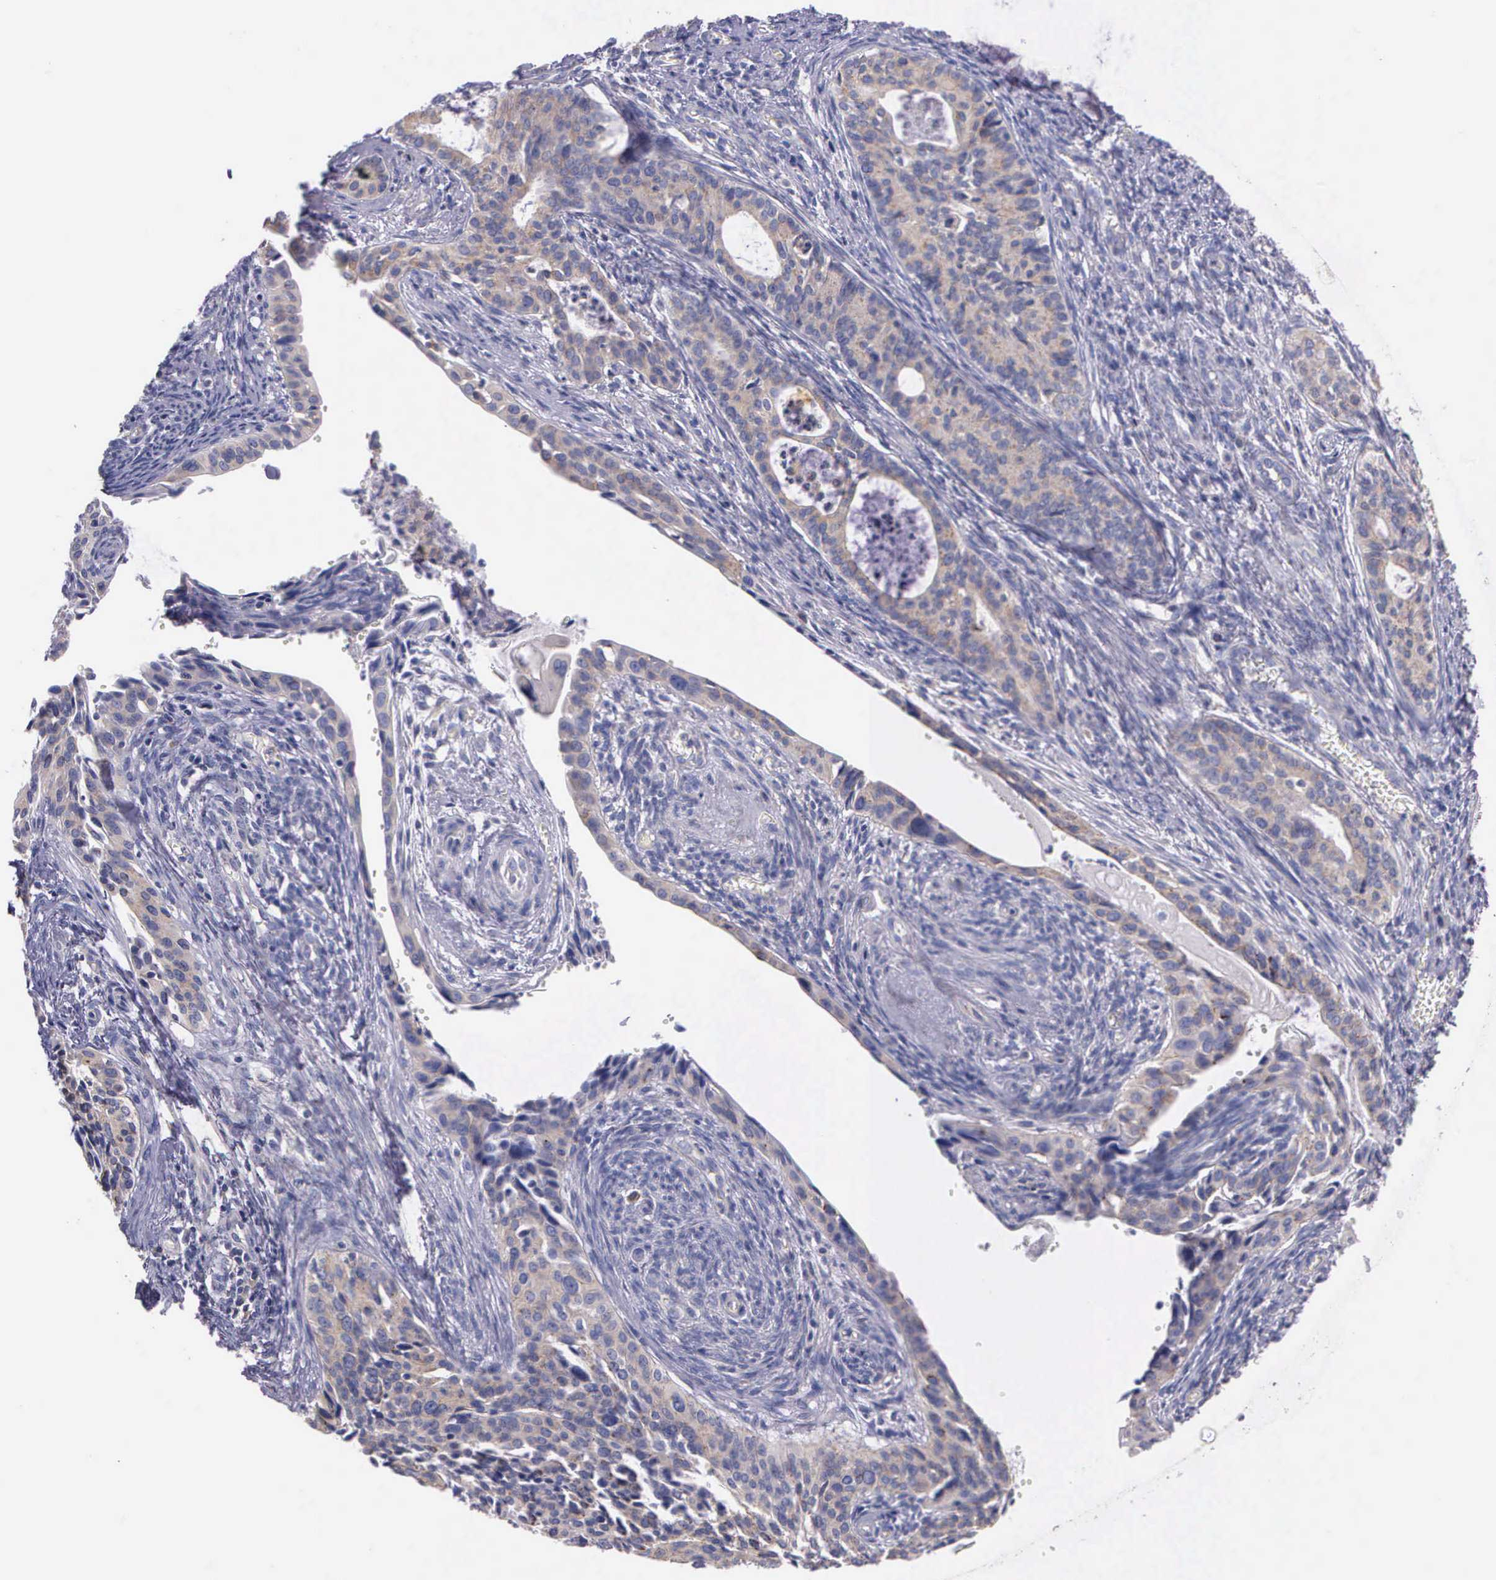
{"staining": {"intensity": "weak", "quantity": ">75%", "location": "cytoplasmic/membranous"}, "tissue": "cervical cancer", "cell_type": "Tumor cells", "image_type": "cancer", "snomed": [{"axis": "morphology", "description": "Squamous cell carcinoma, NOS"}, {"axis": "topography", "description": "Cervix"}], "caption": "The histopathology image demonstrates staining of cervical squamous cell carcinoma, revealing weak cytoplasmic/membranous protein expression (brown color) within tumor cells.", "gene": "MIA2", "patient": {"sex": "female", "age": 34}}